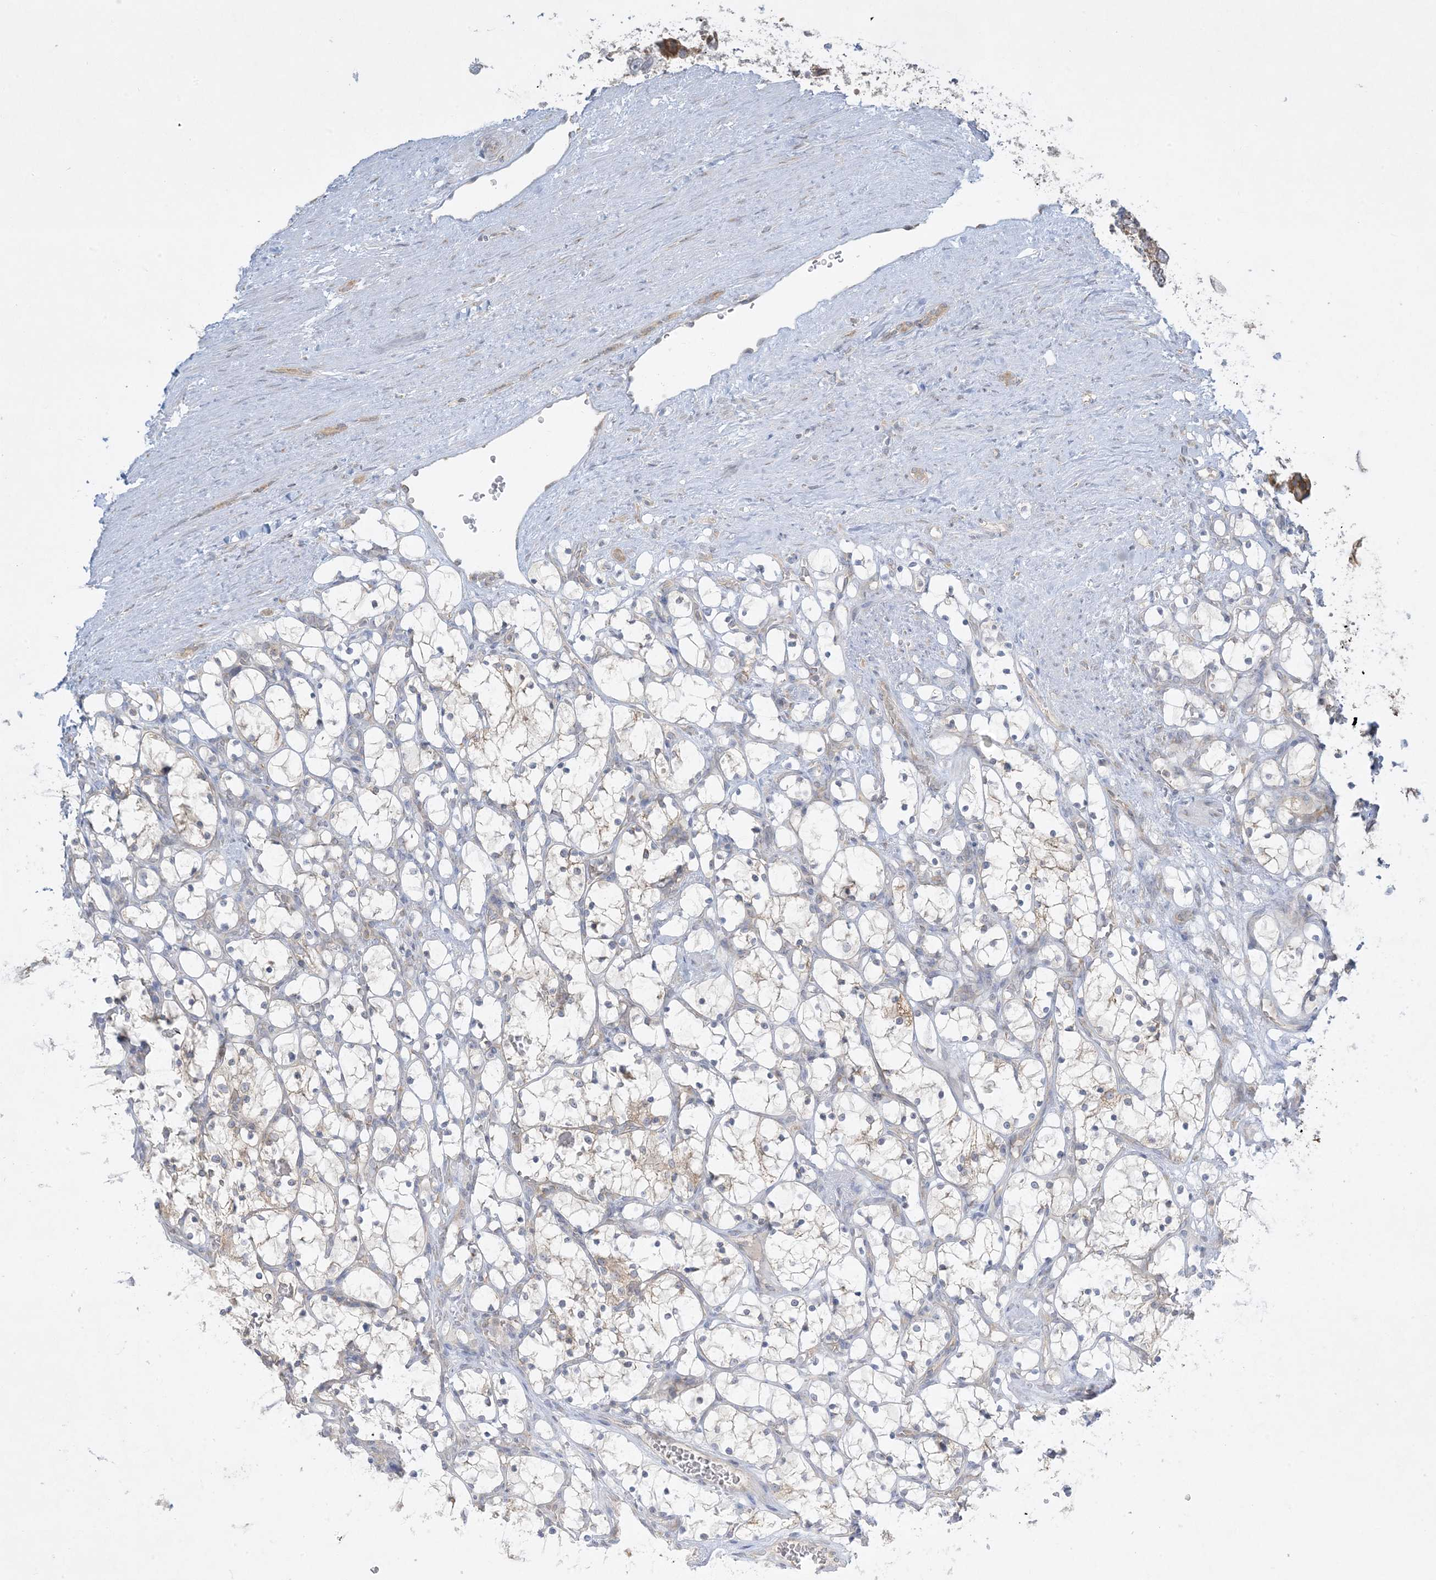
{"staining": {"intensity": "negative", "quantity": "none", "location": "none"}, "tissue": "renal cancer", "cell_type": "Tumor cells", "image_type": "cancer", "snomed": [{"axis": "morphology", "description": "Adenocarcinoma, NOS"}, {"axis": "topography", "description": "Kidney"}], "caption": "Immunohistochemical staining of human renal cancer reveals no significant staining in tumor cells.", "gene": "RPP40", "patient": {"sex": "female", "age": 69}}